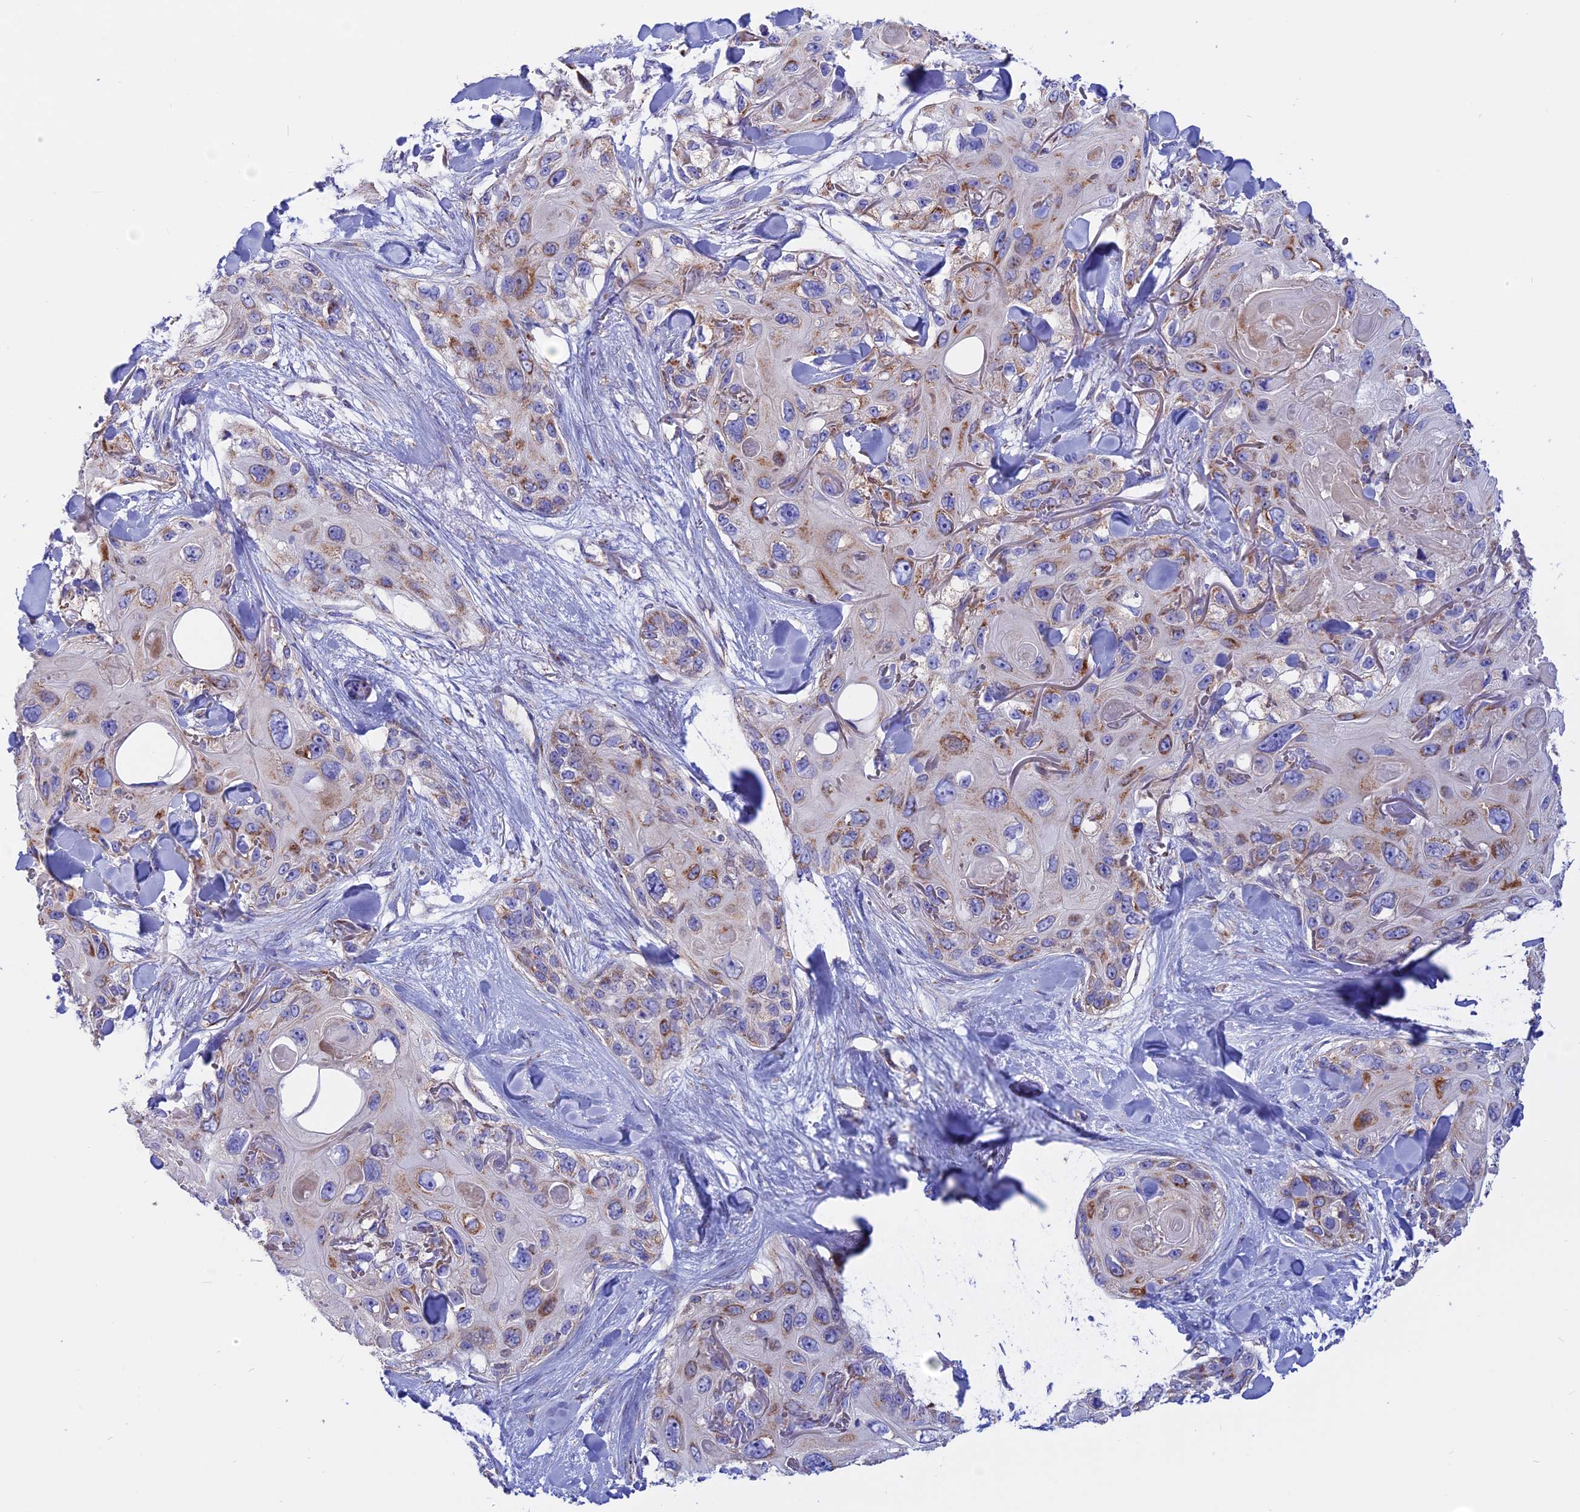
{"staining": {"intensity": "moderate", "quantity": ">75%", "location": "cytoplasmic/membranous"}, "tissue": "skin cancer", "cell_type": "Tumor cells", "image_type": "cancer", "snomed": [{"axis": "morphology", "description": "Normal tissue, NOS"}, {"axis": "morphology", "description": "Squamous cell carcinoma, NOS"}, {"axis": "topography", "description": "Skin"}], "caption": "About >75% of tumor cells in skin squamous cell carcinoma reveal moderate cytoplasmic/membranous protein positivity as visualized by brown immunohistochemical staining.", "gene": "GCDH", "patient": {"sex": "male", "age": 72}}